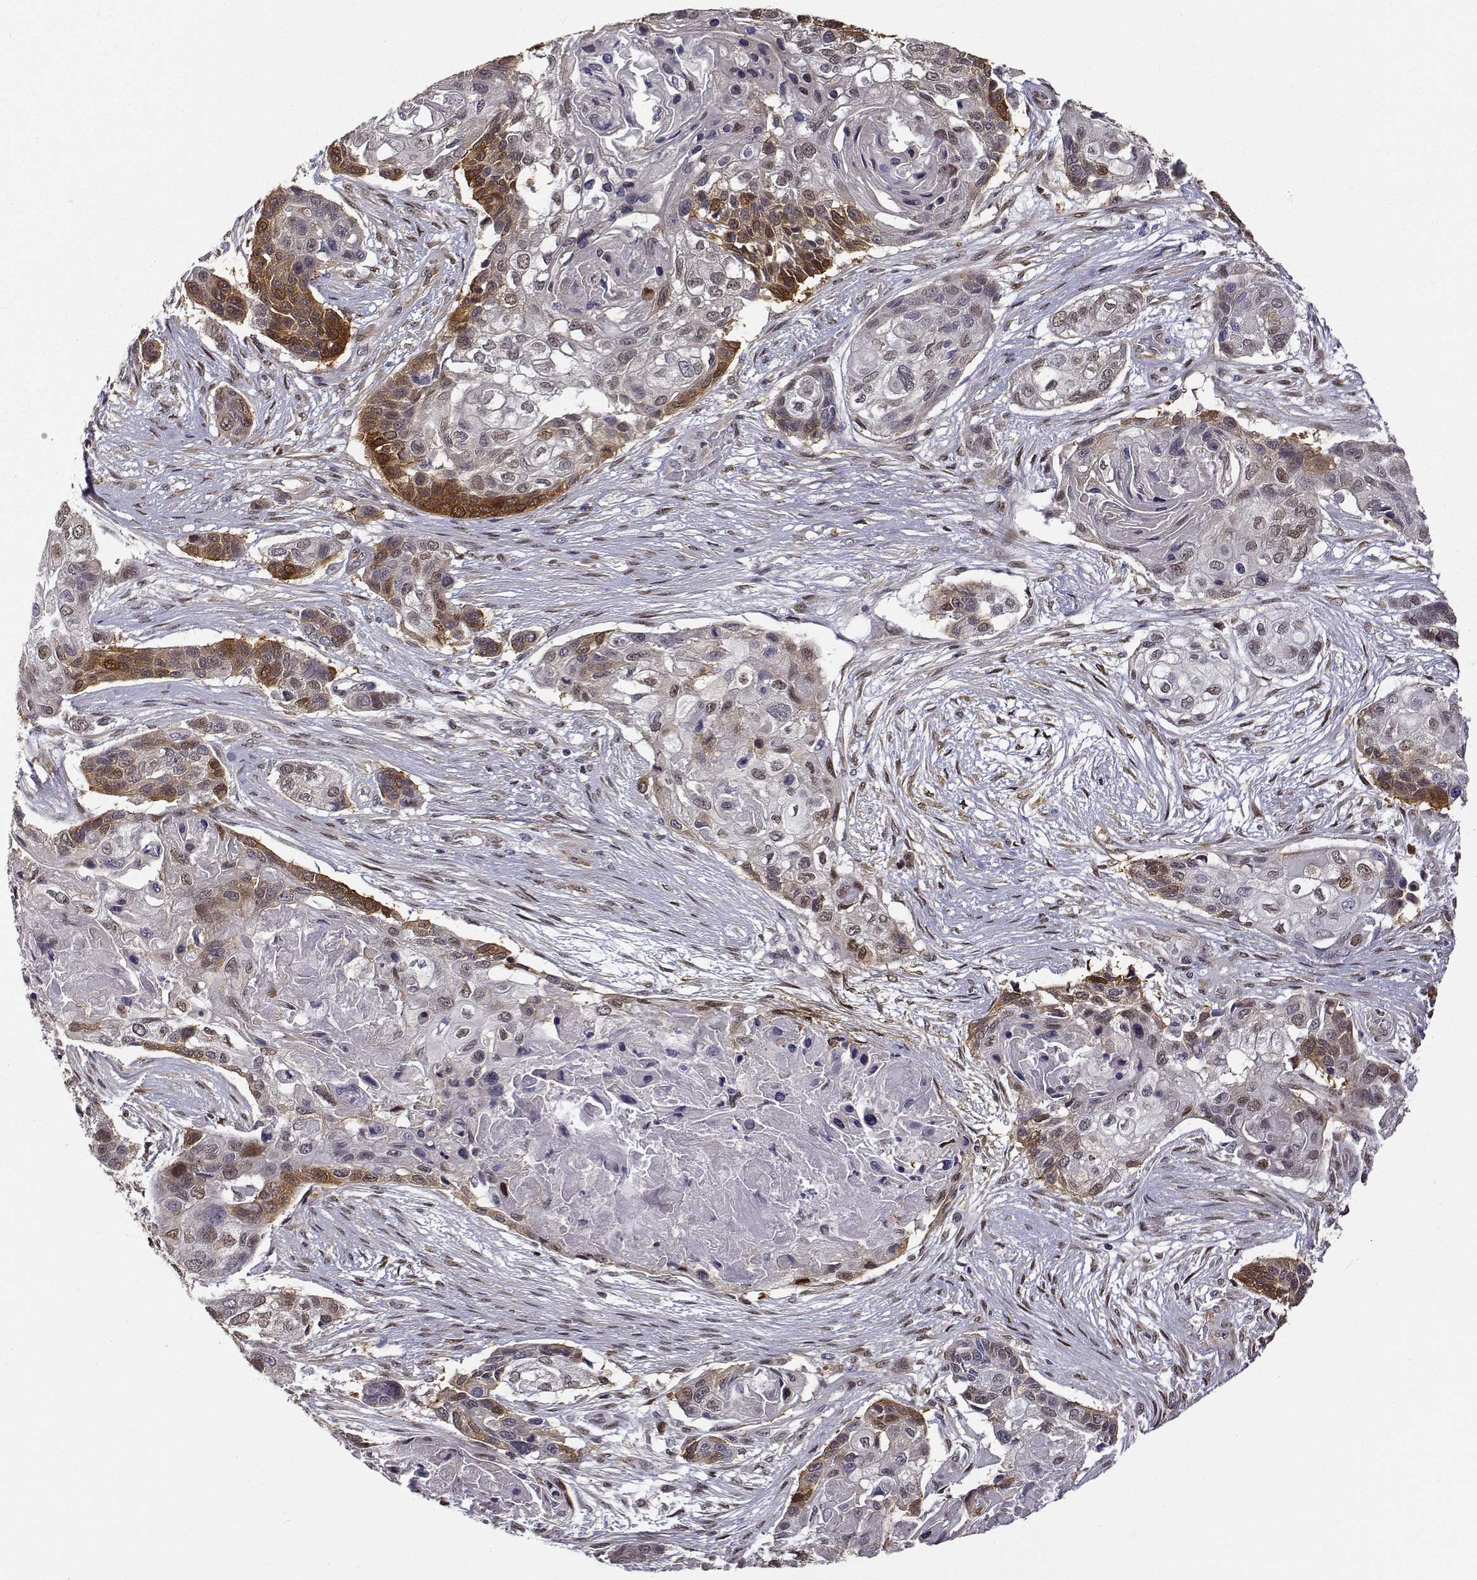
{"staining": {"intensity": "moderate", "quantity": ">75%", "location": "cytoplasmic/membranous,nuclear"}, "tissue": "lung cancer", "cell_type": "Tumor cells", "image_type": "cancer", "snomed": [{"axis": "morphology", "description": "Squamous cell carcinoma, NOS"}, {"axis": "topography", "description": "Lung"}], "caption": "Squamous cell carcinoma (lung) was stained to show a protein in brown. There is medium levels of moderate cytoplasmic/membranous and nuclear expression in about >75% of tumor cells.", "gene": "PHGDH", "patient": {"sex": "male", "age": 69}}